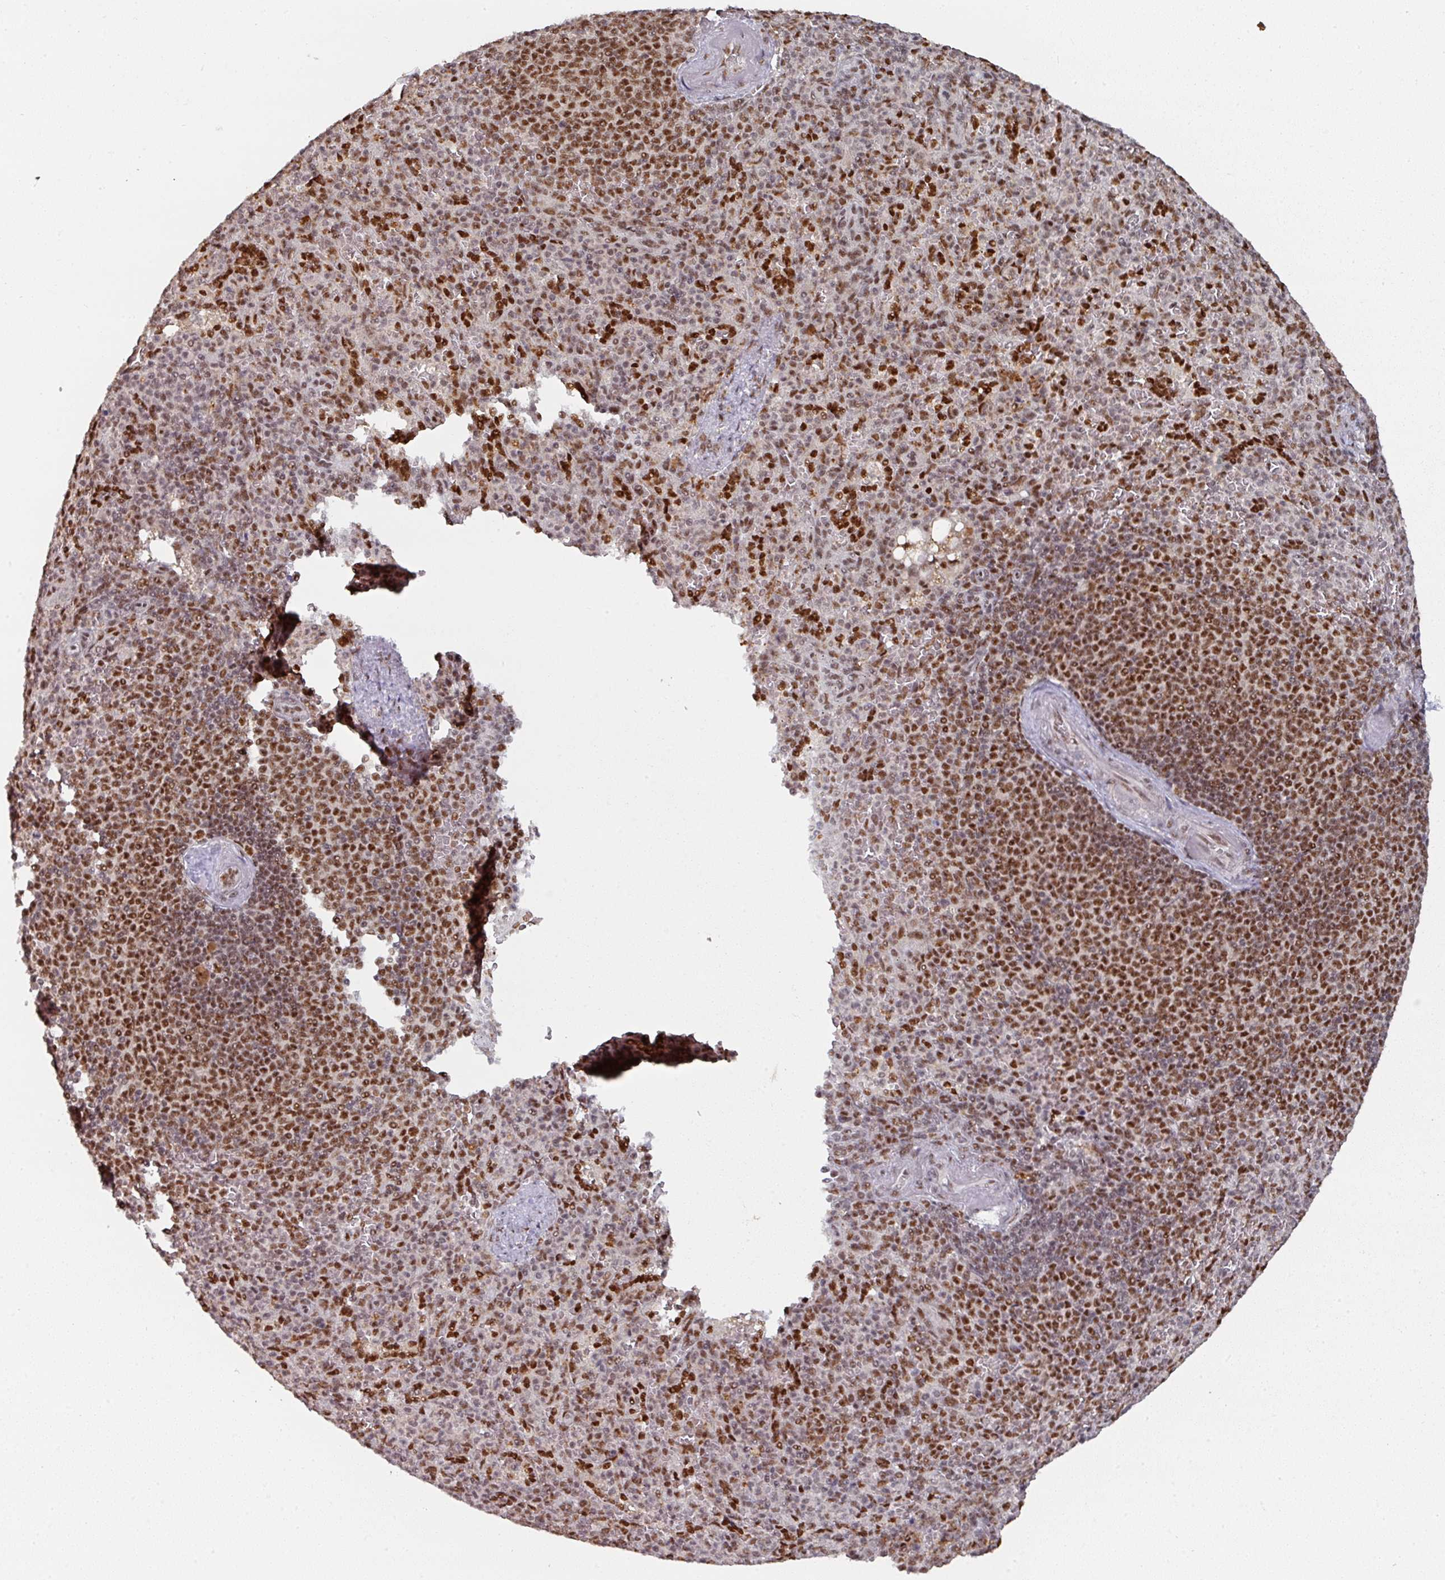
{"staining": {"intensity": "strong", "quantity": "25%-75%", "location": "nuclear"}, "tissue": "spleen", "cell_type": "Cells in red pulp", "image_type": "normal", "snomed": [{"axis": "morphology", "description": "Normal tissue, NOS"}, {"axis": "topography", "description": "Spleen"}], "caption": "The image exhibits immunohistochemical staining of normal spleen. There is strong nuclear expression is identified in about 25%-75% of cells in red pulp. (brown staining indicates protein expression, while blue staining denotes nuclei).", "gene": "ENSG00000289690", "patient": {"sex": "female", "age": 74}}